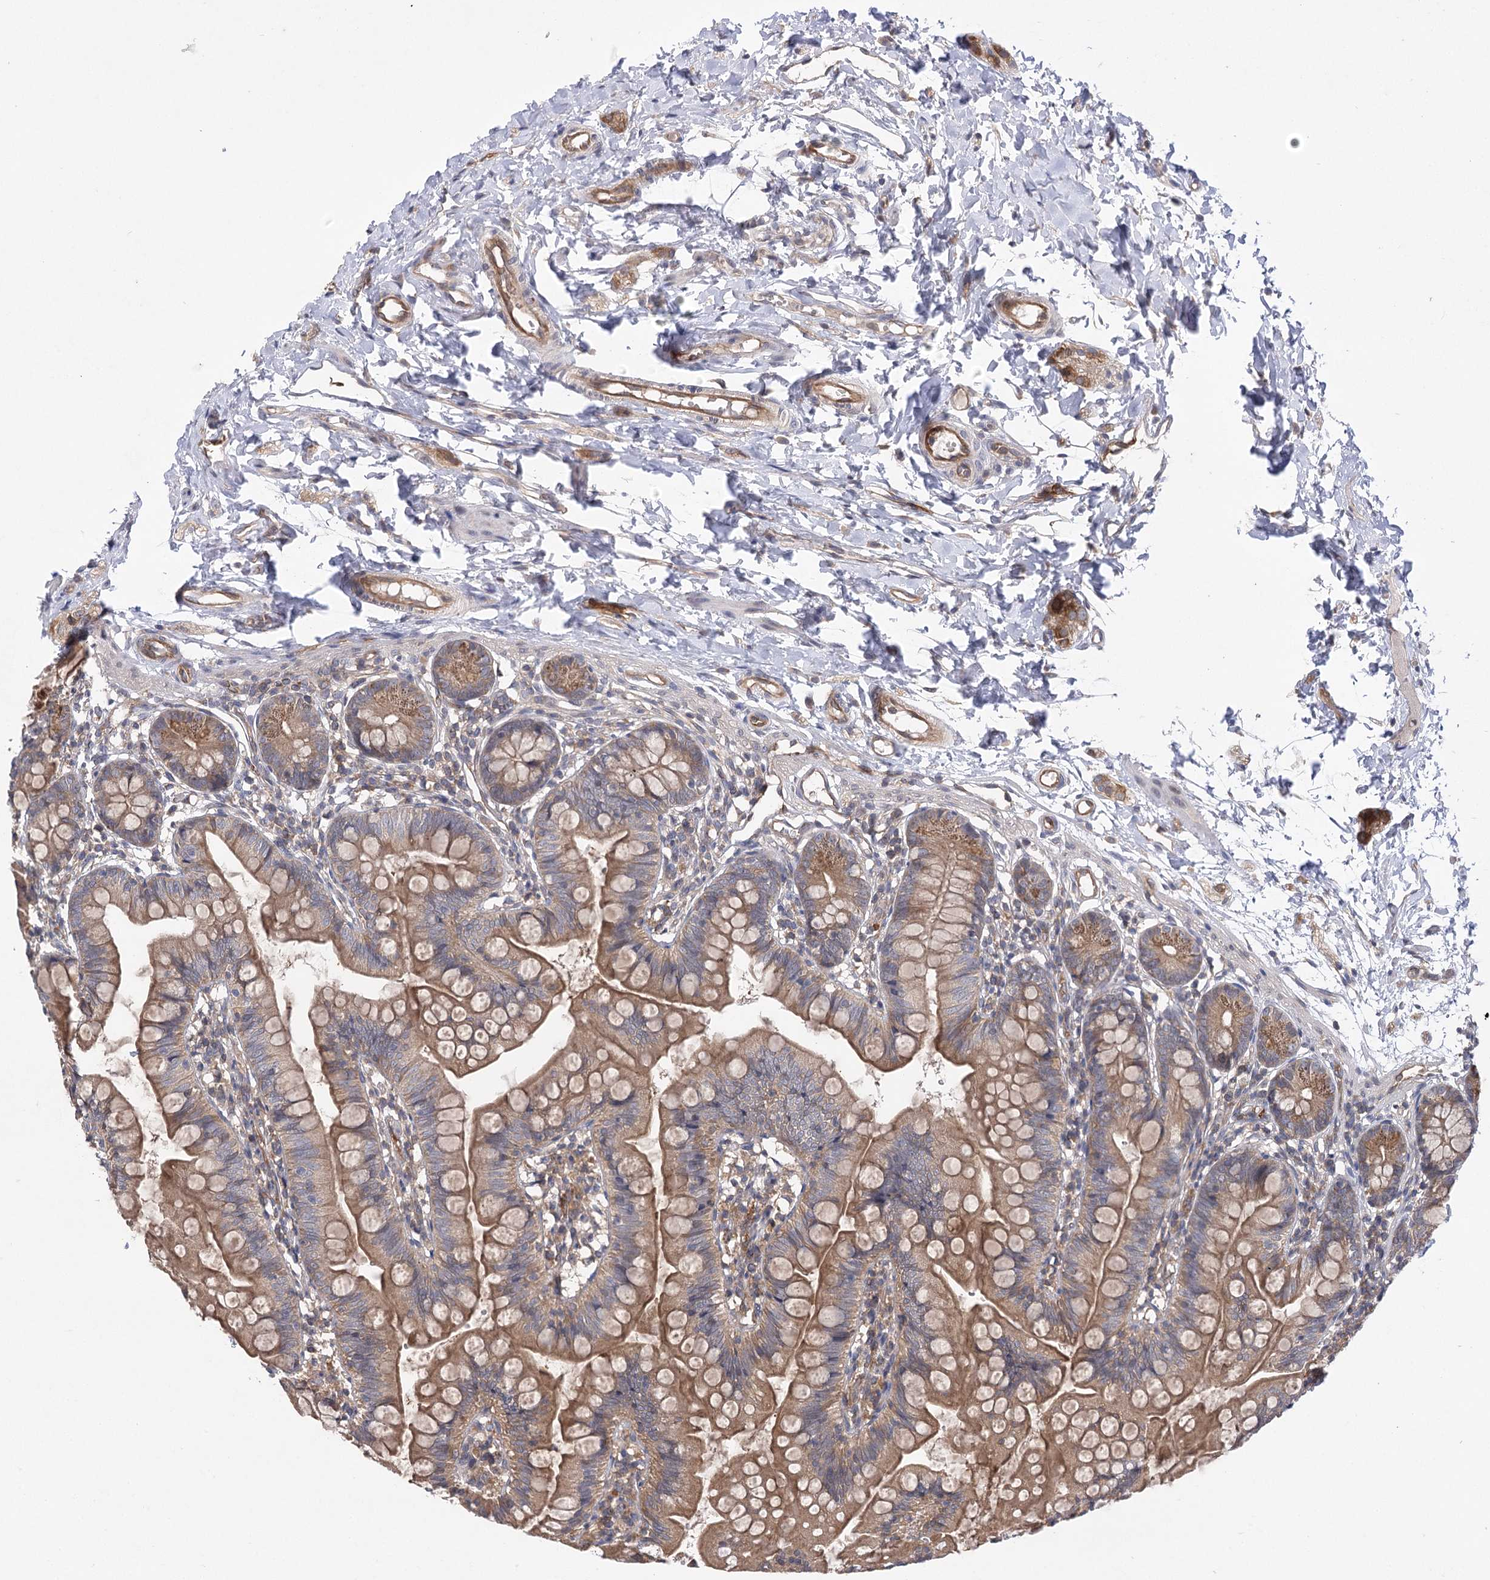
{"staining": {"intensity": "moderate", "quantity": ">75%", "location": "cytoplasmic/membranous"}, "tissue": "small intestine", "cell_type": "Glandular cells", "image_type": "normal", "snomed": [{"axis": "morphology", "description": "Normal tissue, NOS"}, {"axis": "topography", "description": "Small intestine"}], "caption": "A photomicrograph showing moderate cytoplasmic/membranous staining in approximately >75% of glandular cells in unremarkable small intestine, as visualized by brown immunohistochemical staining.", "gene": "BCR", "patient": {"sex": "male", "age": 7}}